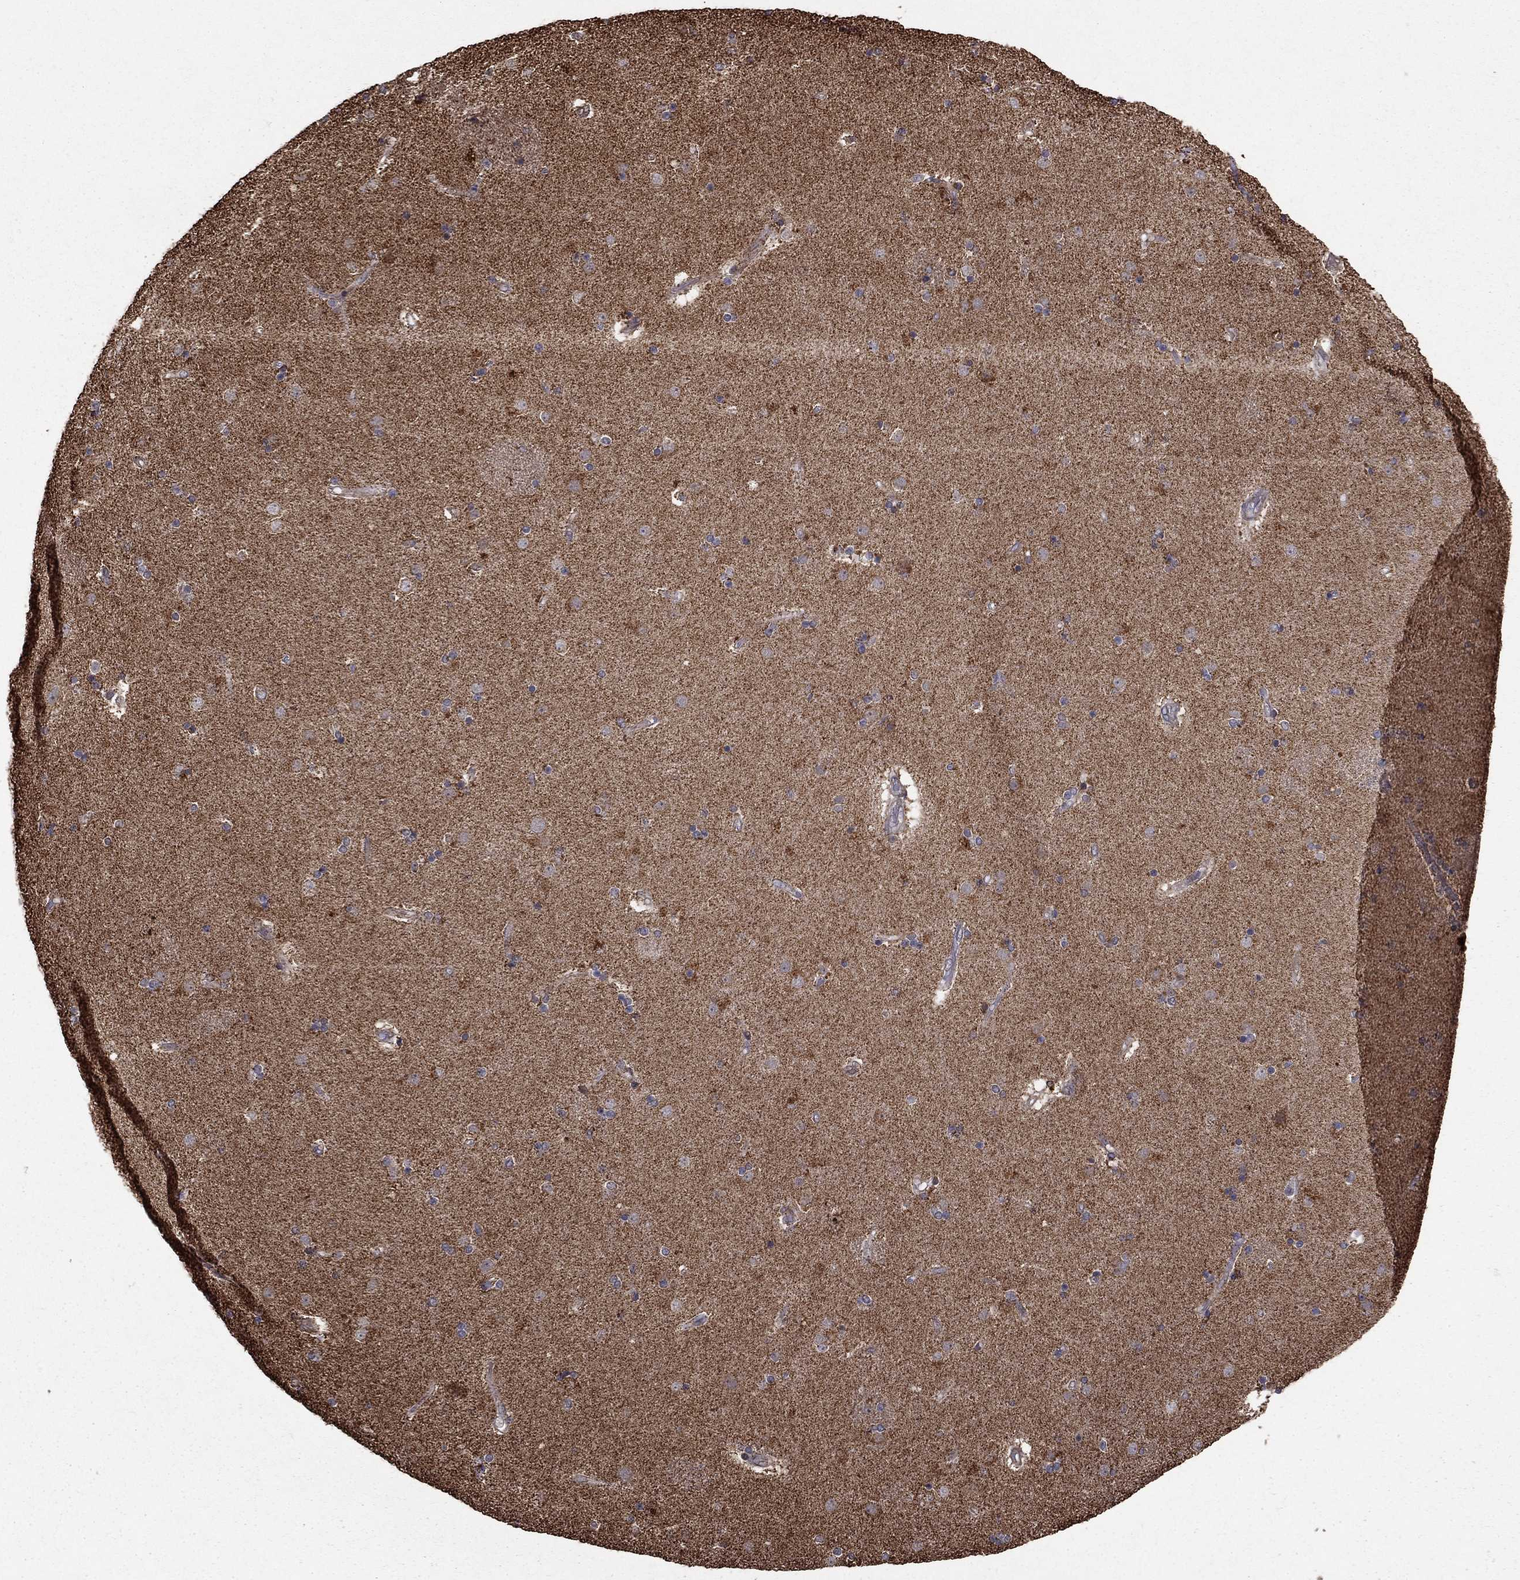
{"staining": {"intensity": "negative", "quantity": "none", "location": "none"}, "tissue": "caudate", "cell_type": "Glial cells", "image_type": "normal", "snomed": [{"axis": "morphology", "description": "Normal tissue, NOS"}, {"axis": "topography", "description": "Lateral ventricle wall"}], "caption": "Glial cells show no significant expression in unremarkable caudate. (Brightfield microscopy of DAB (3,3'-diaminobenzidine) immunohistochemistry at high magnification).", "gene": "ACOT13", "patient": {"sex": "female", "age": 71}}